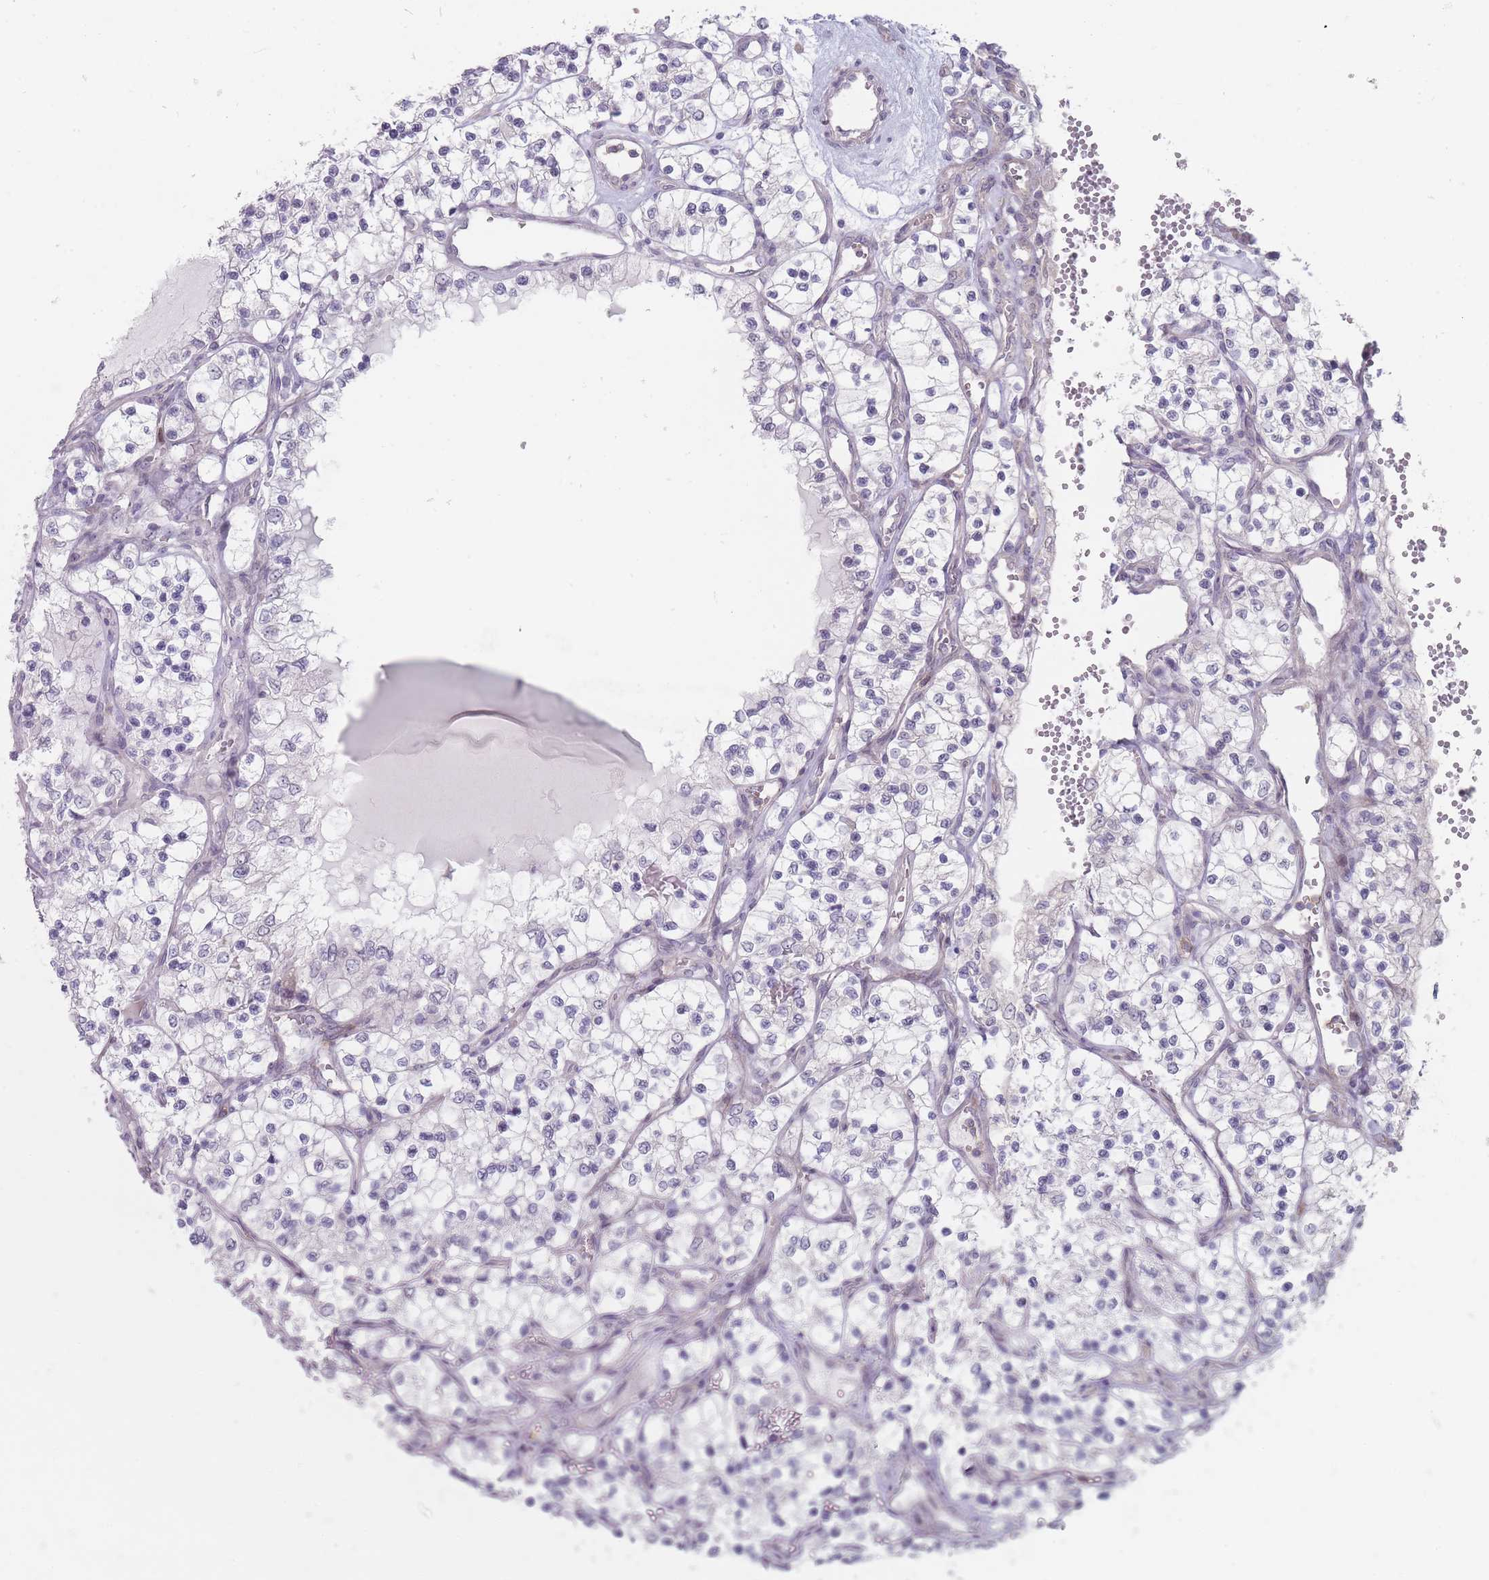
{"staining": {"intensity": "negative", "quantity": "none", "location": "none"}, "tissue": "renal cancer", "cell_type": "Tumor cells", "image_type": "cancer", "snomed": [{"axis": "morphology", "description": "Adenocarcinoma, NOS"}, {"axis": "topography", "description": "Kidney"}], "caption": "DAB (3,3'-diaminobenzidine) immunohistochemical staining of human adenocarcinoma (renal) shows no significant expression in tumor cells.", "gene": "PCDH12", "patient": {"sex": "female", "age": 69}}